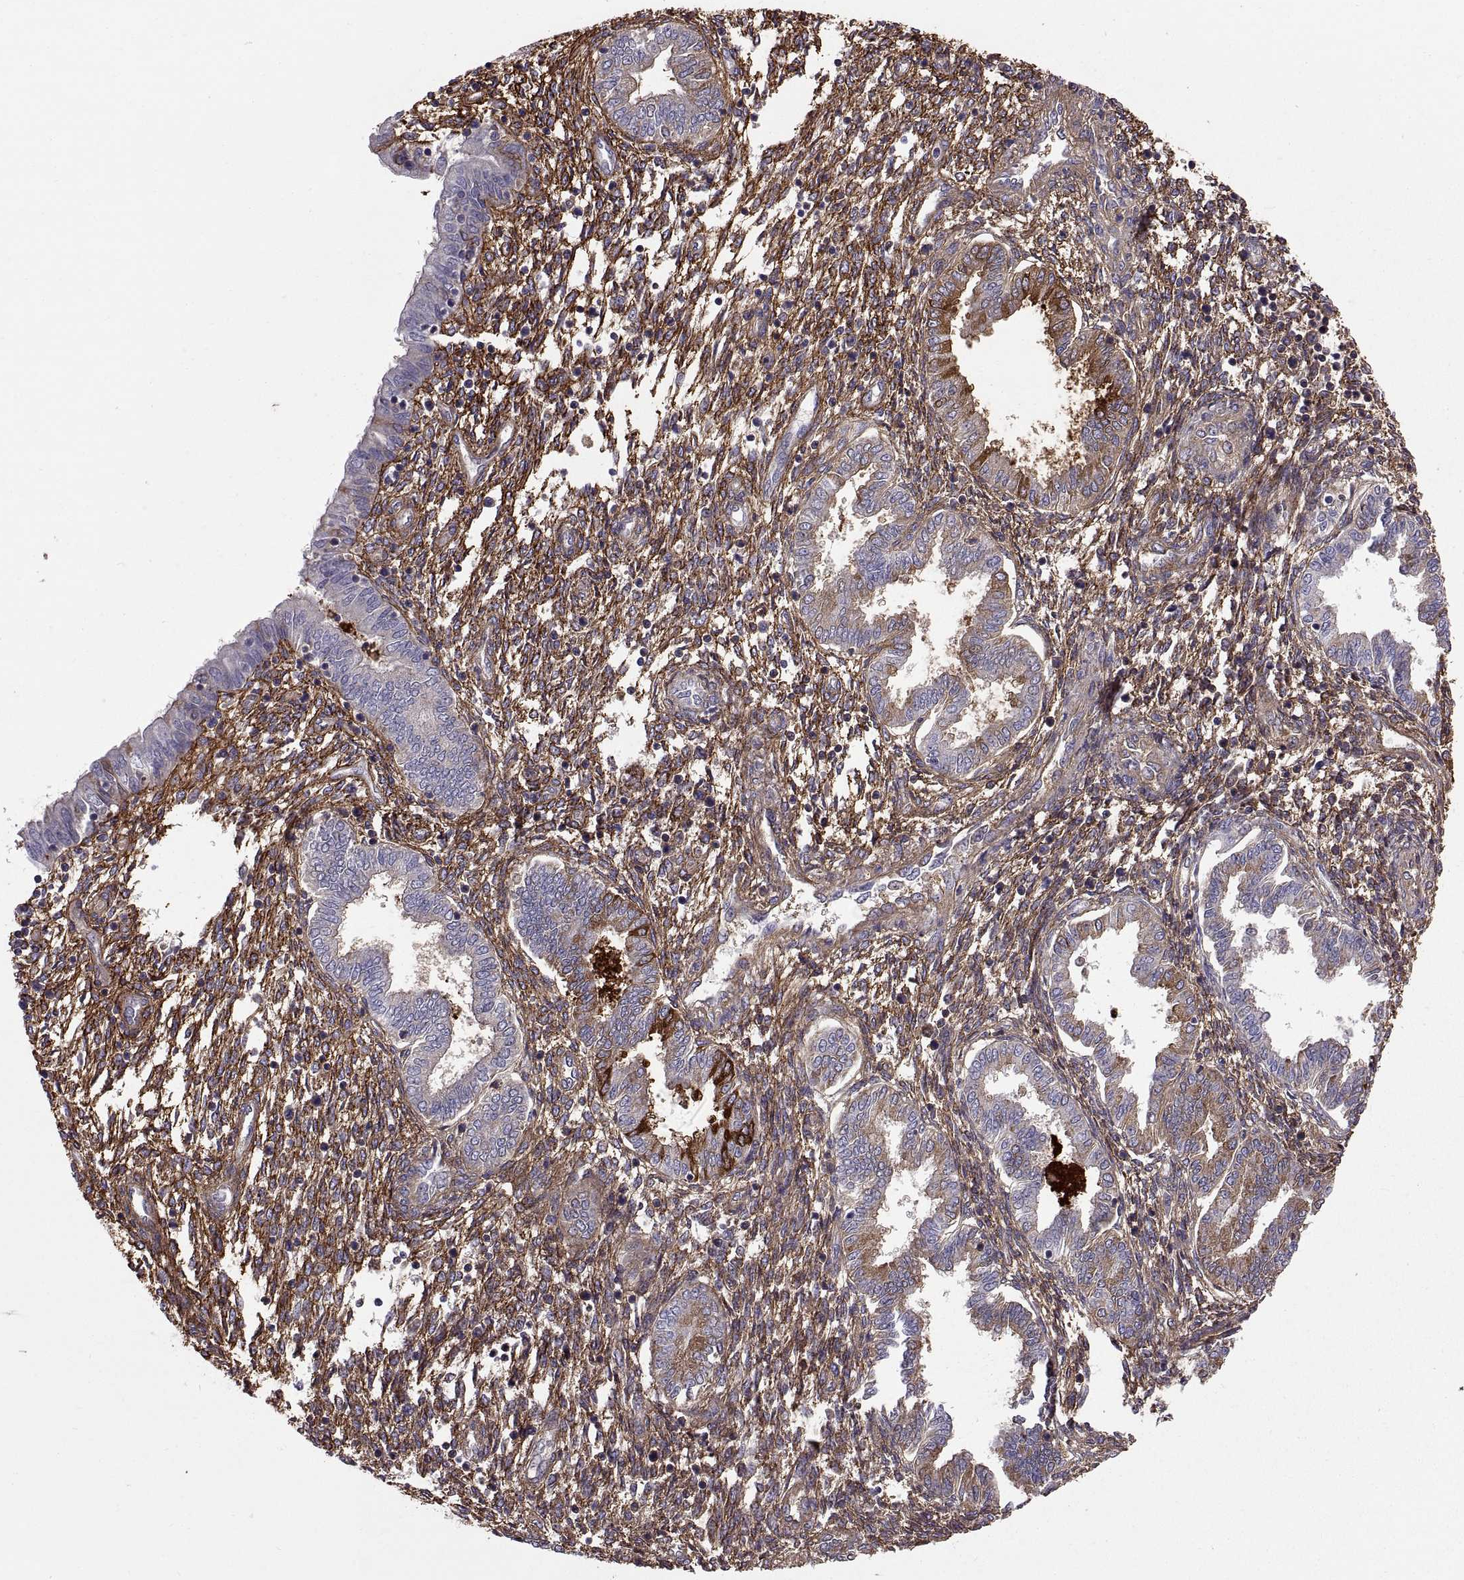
{"staining": {"intensity": "strong", "quantity": "25%-75%", "location": "cytoplasmic/membranous"}, "tissue": "endometrium", "cell_type": "Cells in endometrial stroma", "image_type": "normal", "snomed": [{"axis": "morphology", "description": "Normal tissue, NOS"}, {"axis": "topography", "description": "Endometrium"}], "caption": "Protein expression analysis of benign endometrium exhibits strong cytoplasmic/membranous expression in approximately 25%-75% of cells in endometrial stroma.", "gene": "EMILIN2", "patient": {"sex": "female", "age": 42}}